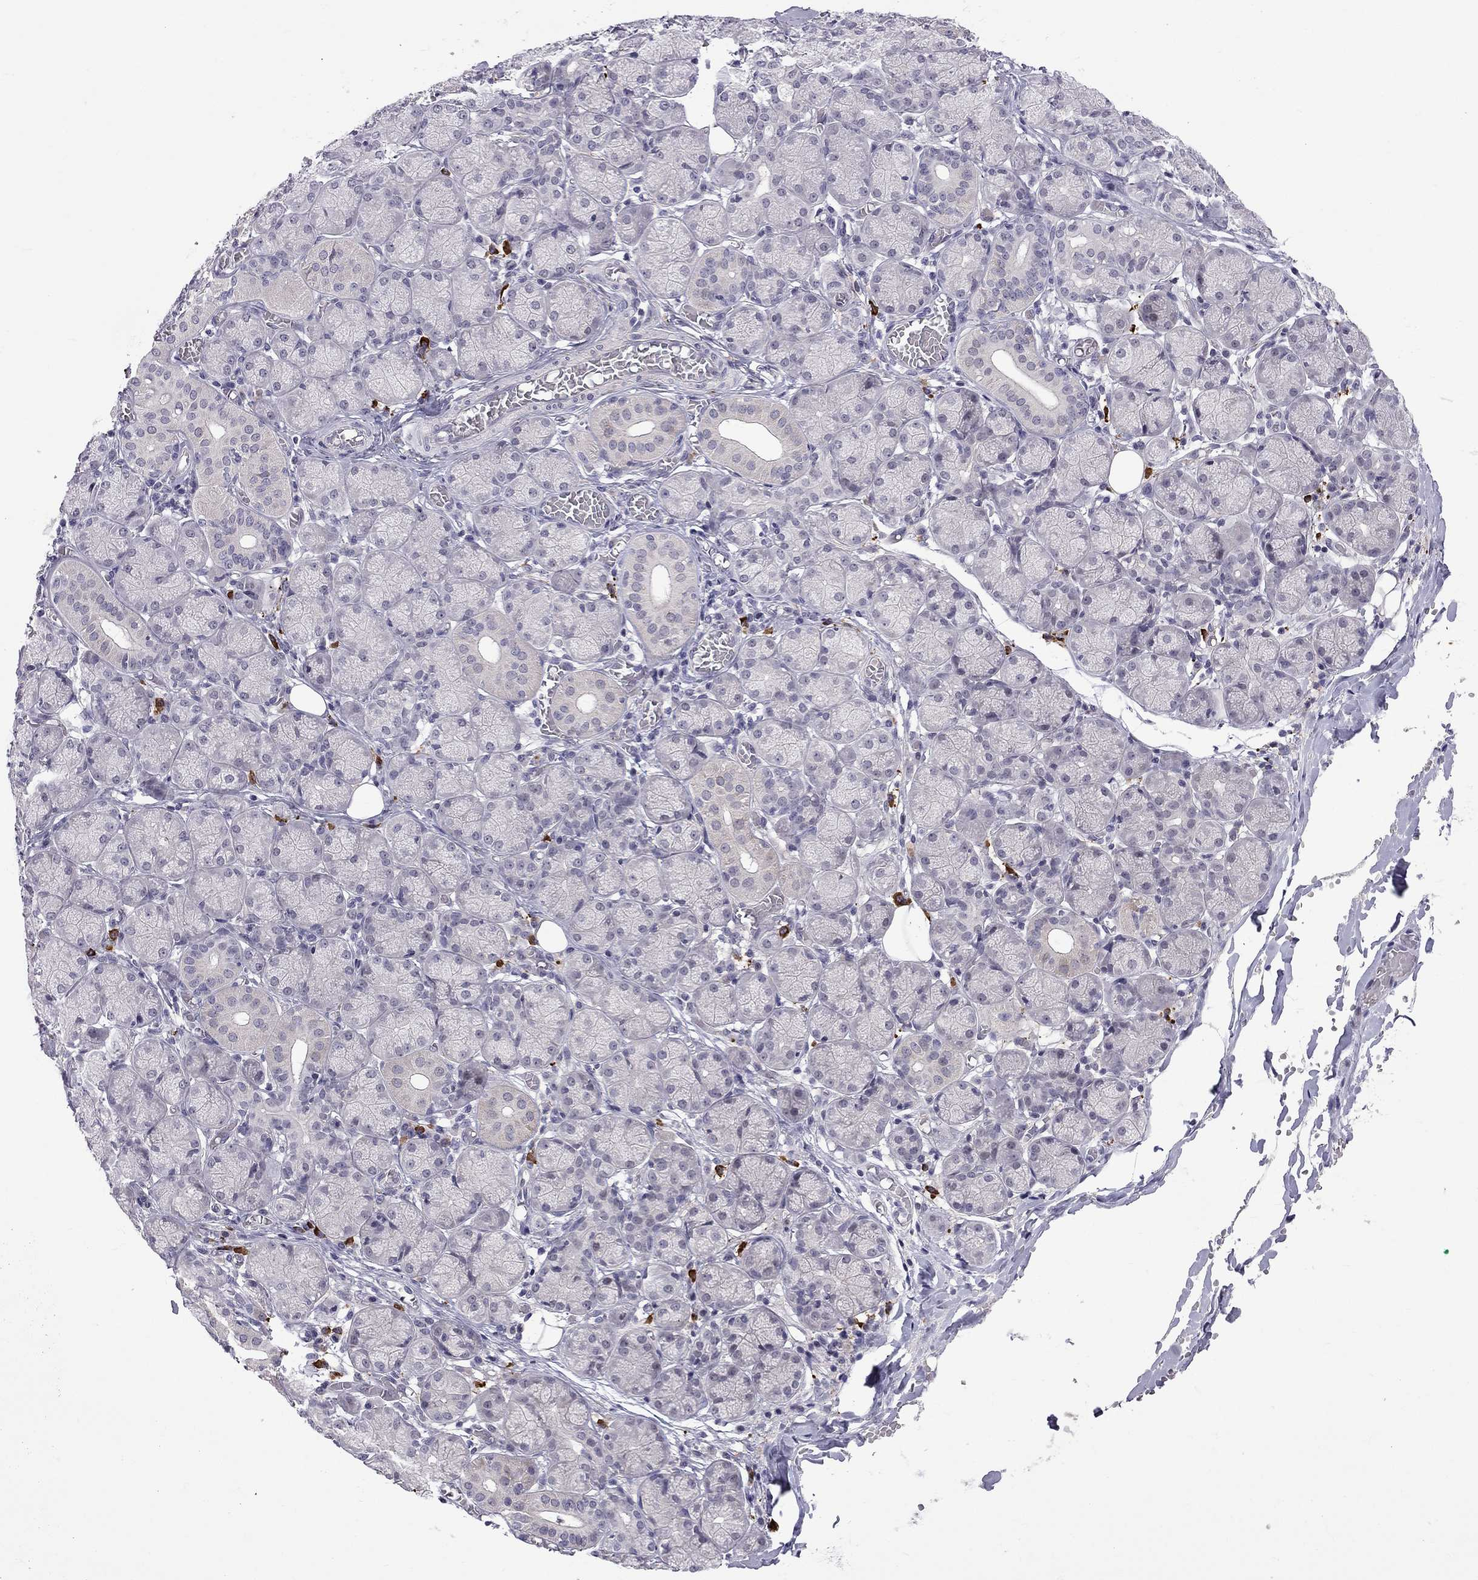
{"staining": {"intensity": "weak", "quantity": "<25%", "location": "cytoplasmic/membranous"}, "tissue": "salivary gland", "cell_type": "Glandular cells", "image_type": "normal", "snomed": [{"axis": "morphology", "description": "Normal tissue, NOS"}, {"axis": "topography", "description": "Salivary gland"}, {"axis": "topography", "description": "Peripheral nerve tissue"}], "caption": "The micrograph demonstrates no significant positivity in glandular cells of salivary gland. (Stains: DAB (3,3'-diaminobenzidine) immunohistochemistry with hematoxylin counter stain, Microscopy: brightfield microscopy at high magnification).", "gene": "RTL9", "patient": {"sex": "female", "age": 24}}